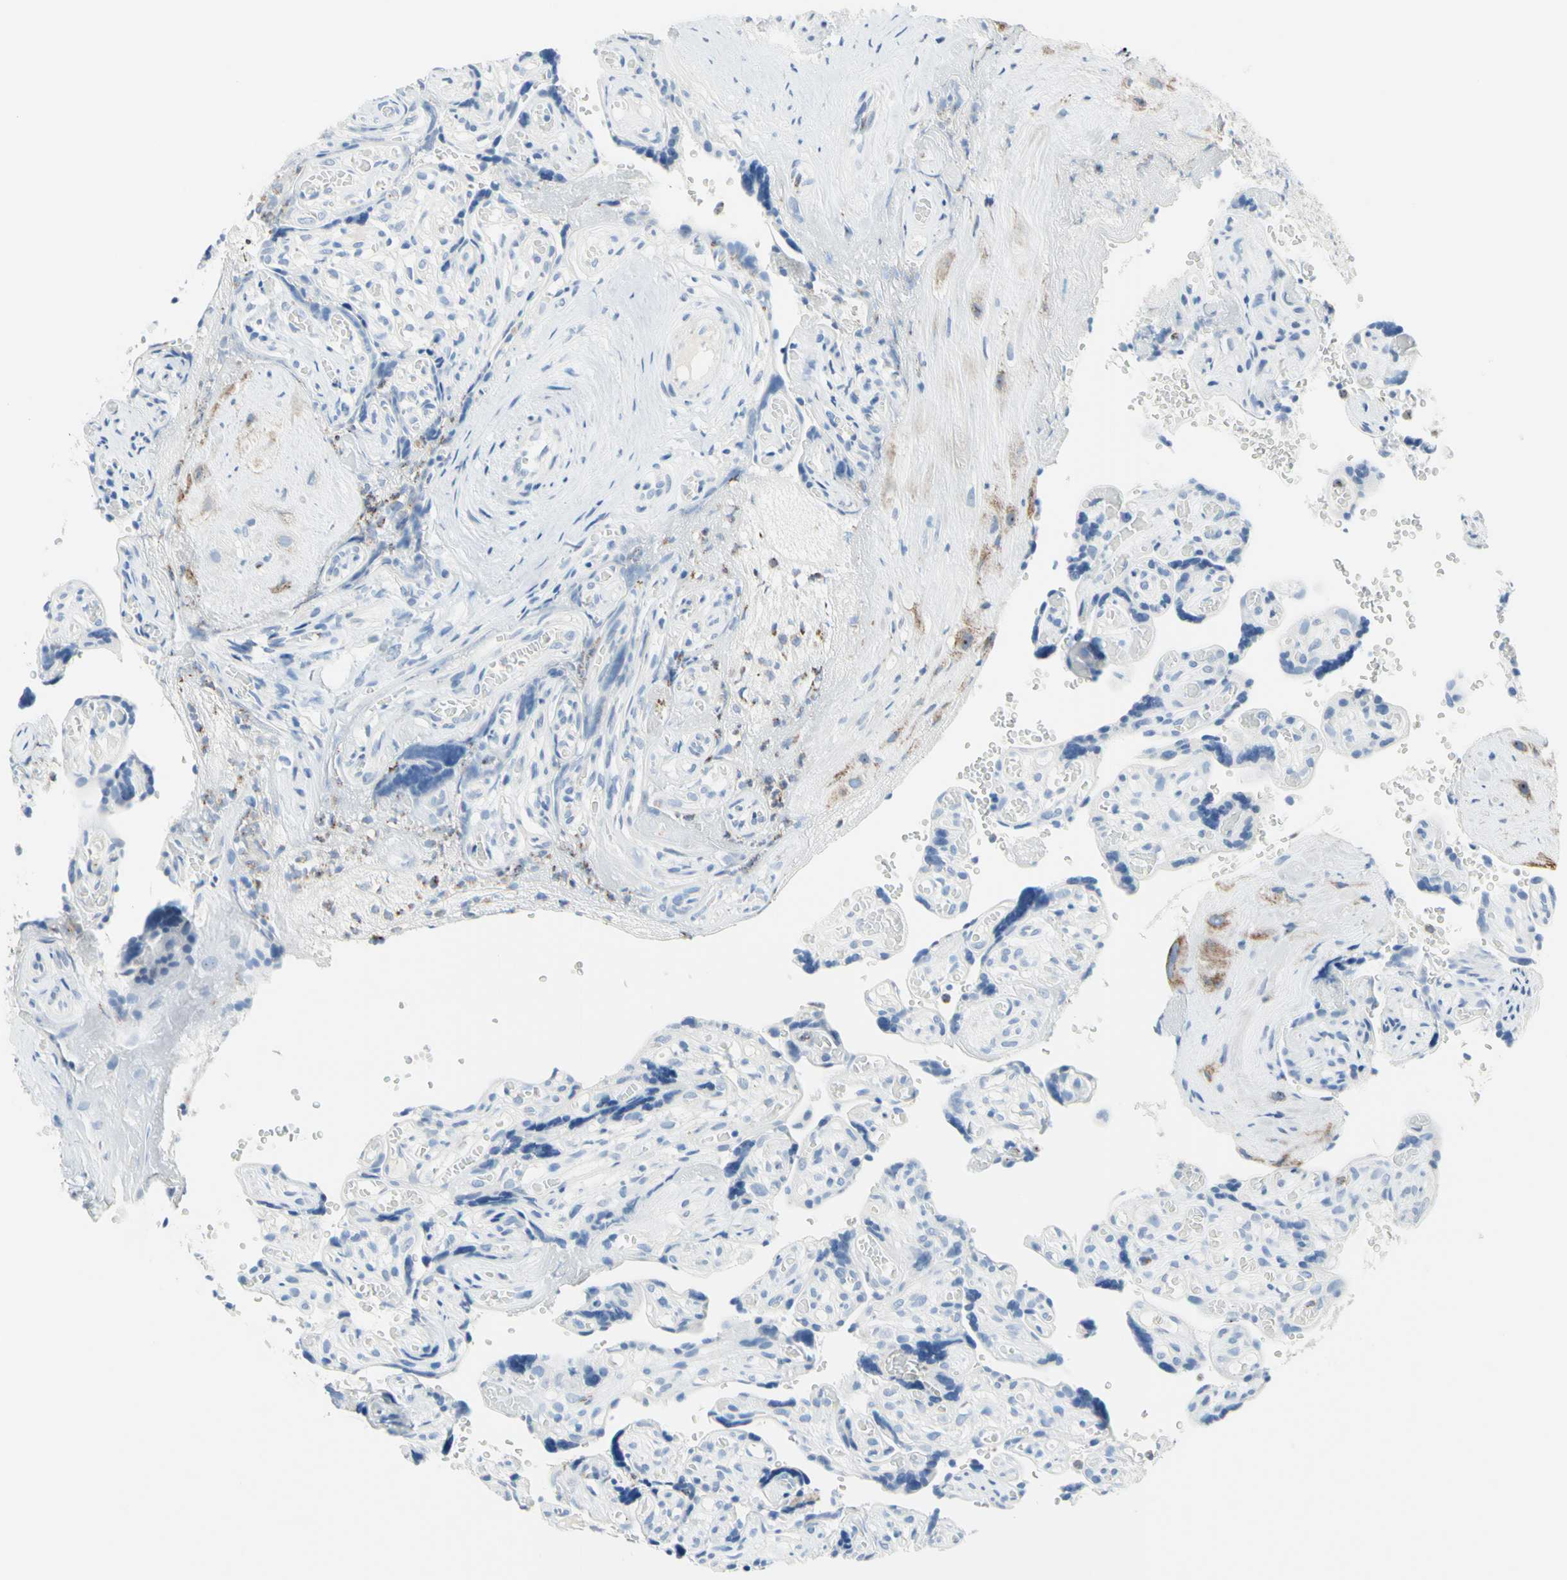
{"staining": {"intensity": "negative", "quantity": "none", "location": "none"}, "tissue": "placenta", "cell_type": "Trophoblastic cells", "image_type": "normal", "snomed": [{"axis": "morphology", "description": "Normal tissue, NOS"}, {"axis": "topography", "description": "Placenta"}], "caption": "The image reveals no staining of trophoblastic cells in normal placenta.", "gene": "CYSLTR1", "patient": {"sex": "female", "age": 30}}